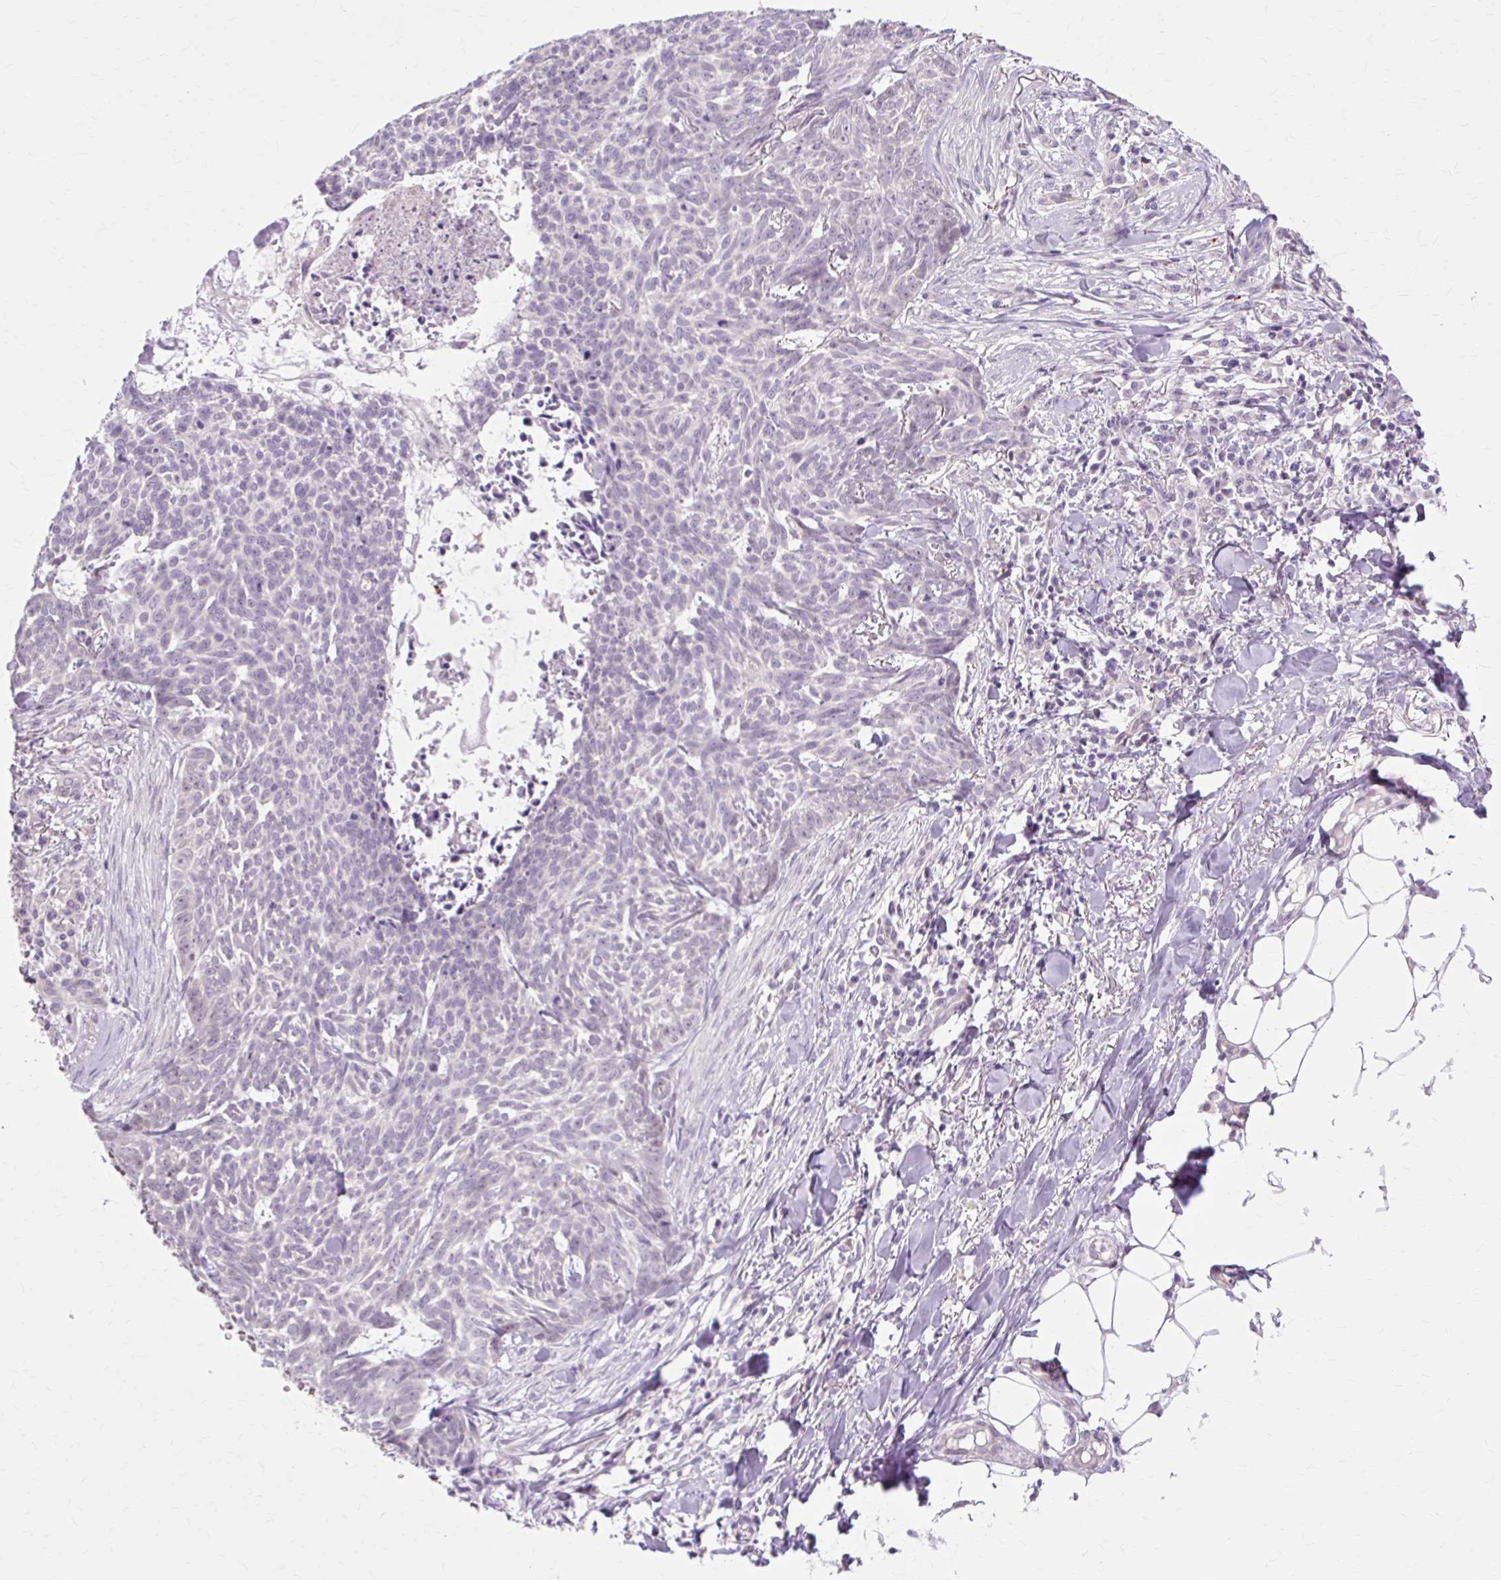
{"staining": {"intensity": "negative", "quantity": "none", "location": "none"}, "tissue": "skin cancer", "cell_type": "Tumor cells", "image_type": "cancer", "snomed": [{"axis": "morphology", "description": "Basal cell carcinoma"}, {"axis": "topography", "description": "Skin"}], "caption": "An immunohistochemistry (IHC) micrograph of skin basal cell carcinoma is shown. There is no staining in tumor cells of skin basal cell carcinoma.", "gene": "ZNF35", "patient": {"sex": "female", "age": 93}}